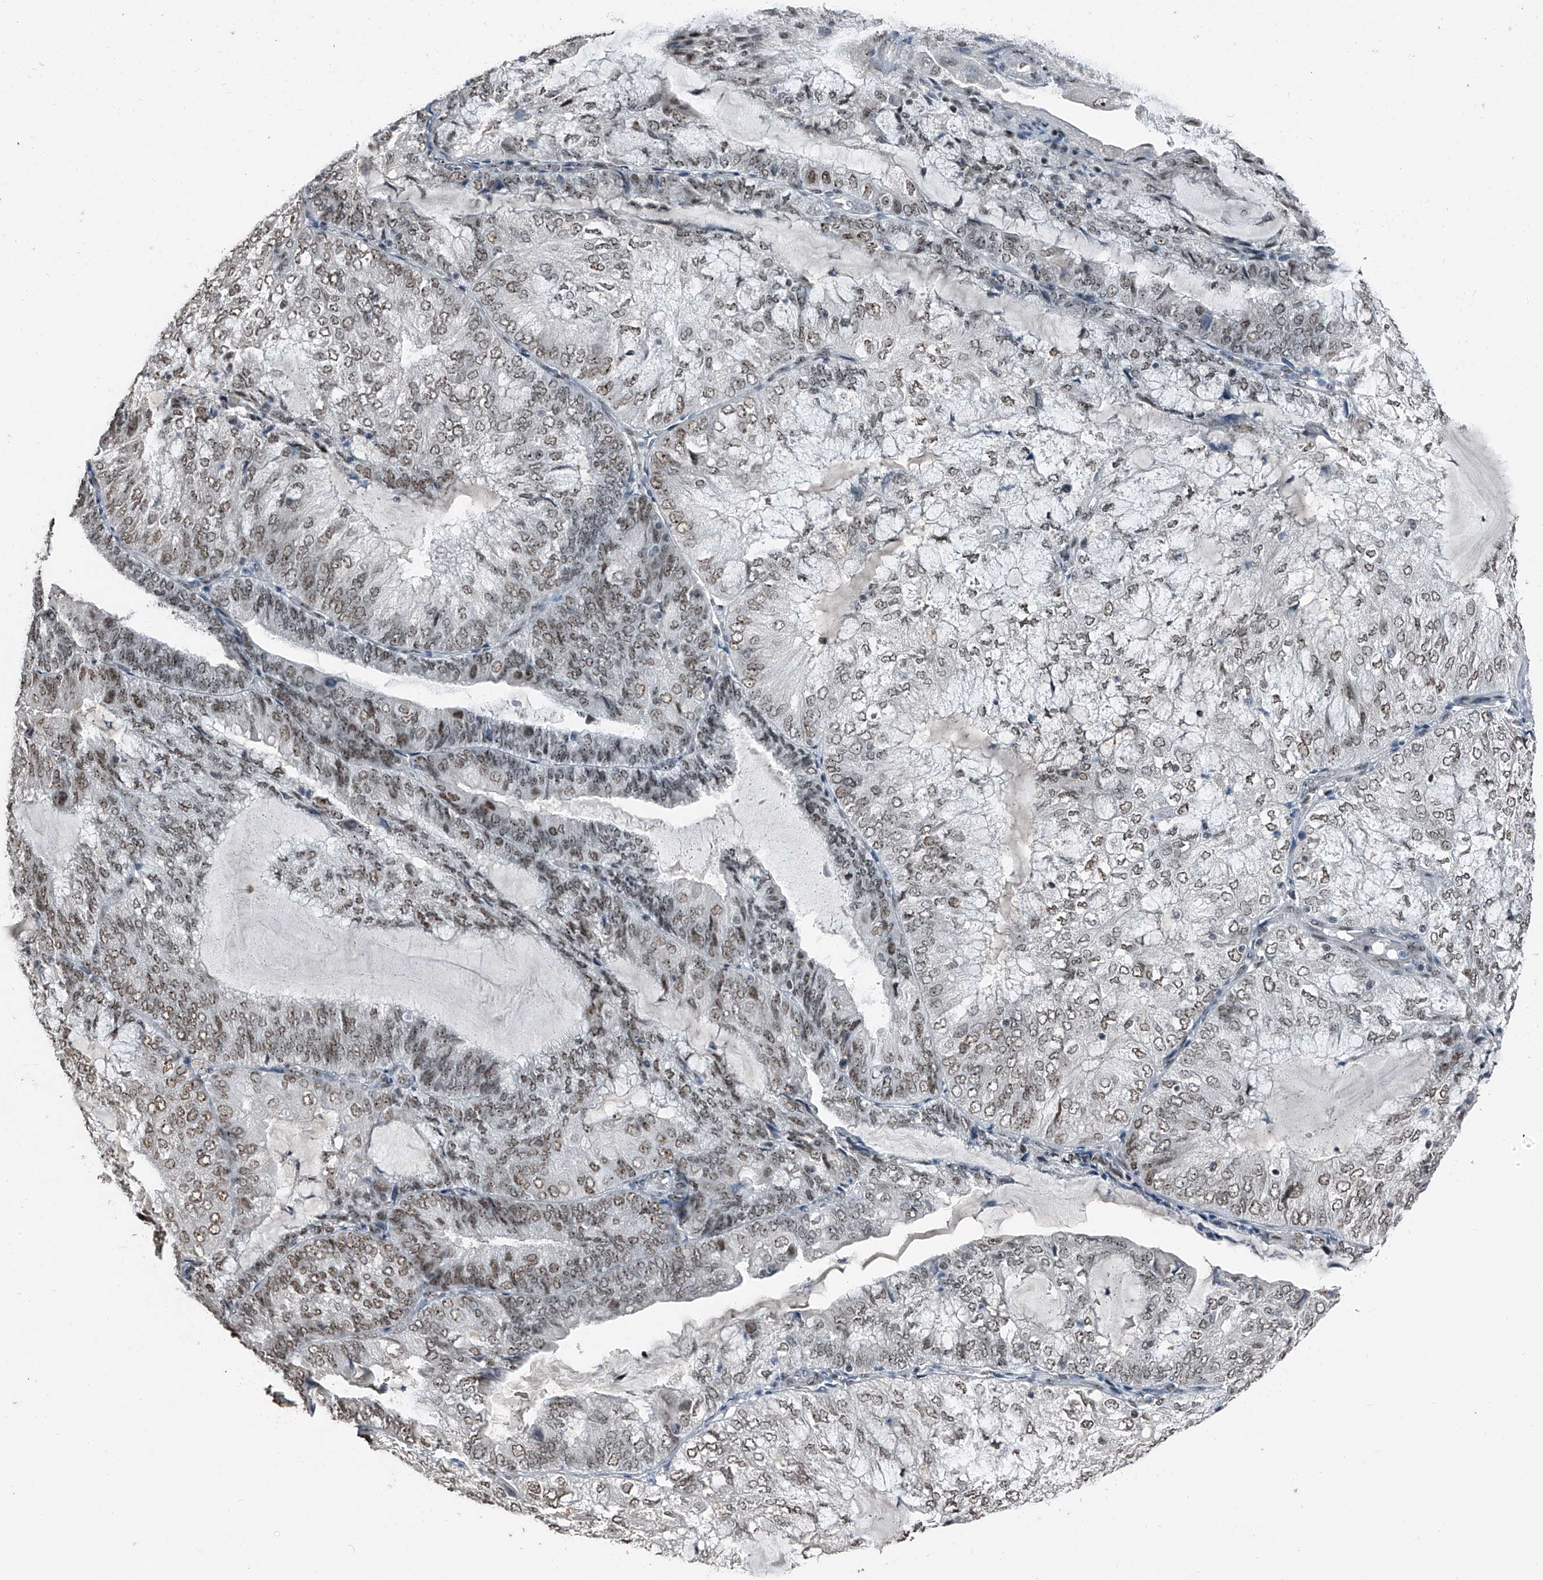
{"staining": {"intensity": "weak", "quantity": ">75%", "location": "nuclear"}, "tissue": "endometrial cancer", "cell_type": "Tumor cells", "image_type": "cancer", "snomed": [{"axis": "morphology", "description": "Adenocarcinoma, NOS"}, {"axis": "topography", "description": "Endometrium"}], "caption": "IHC image of endometrial cancer stained for a protein (brown), which exhibits low levels of weak nuclear positivity in about >75% of tumor cells.", "gene": "TCOF1", "patient": {"sex": "female", "age": 81}}